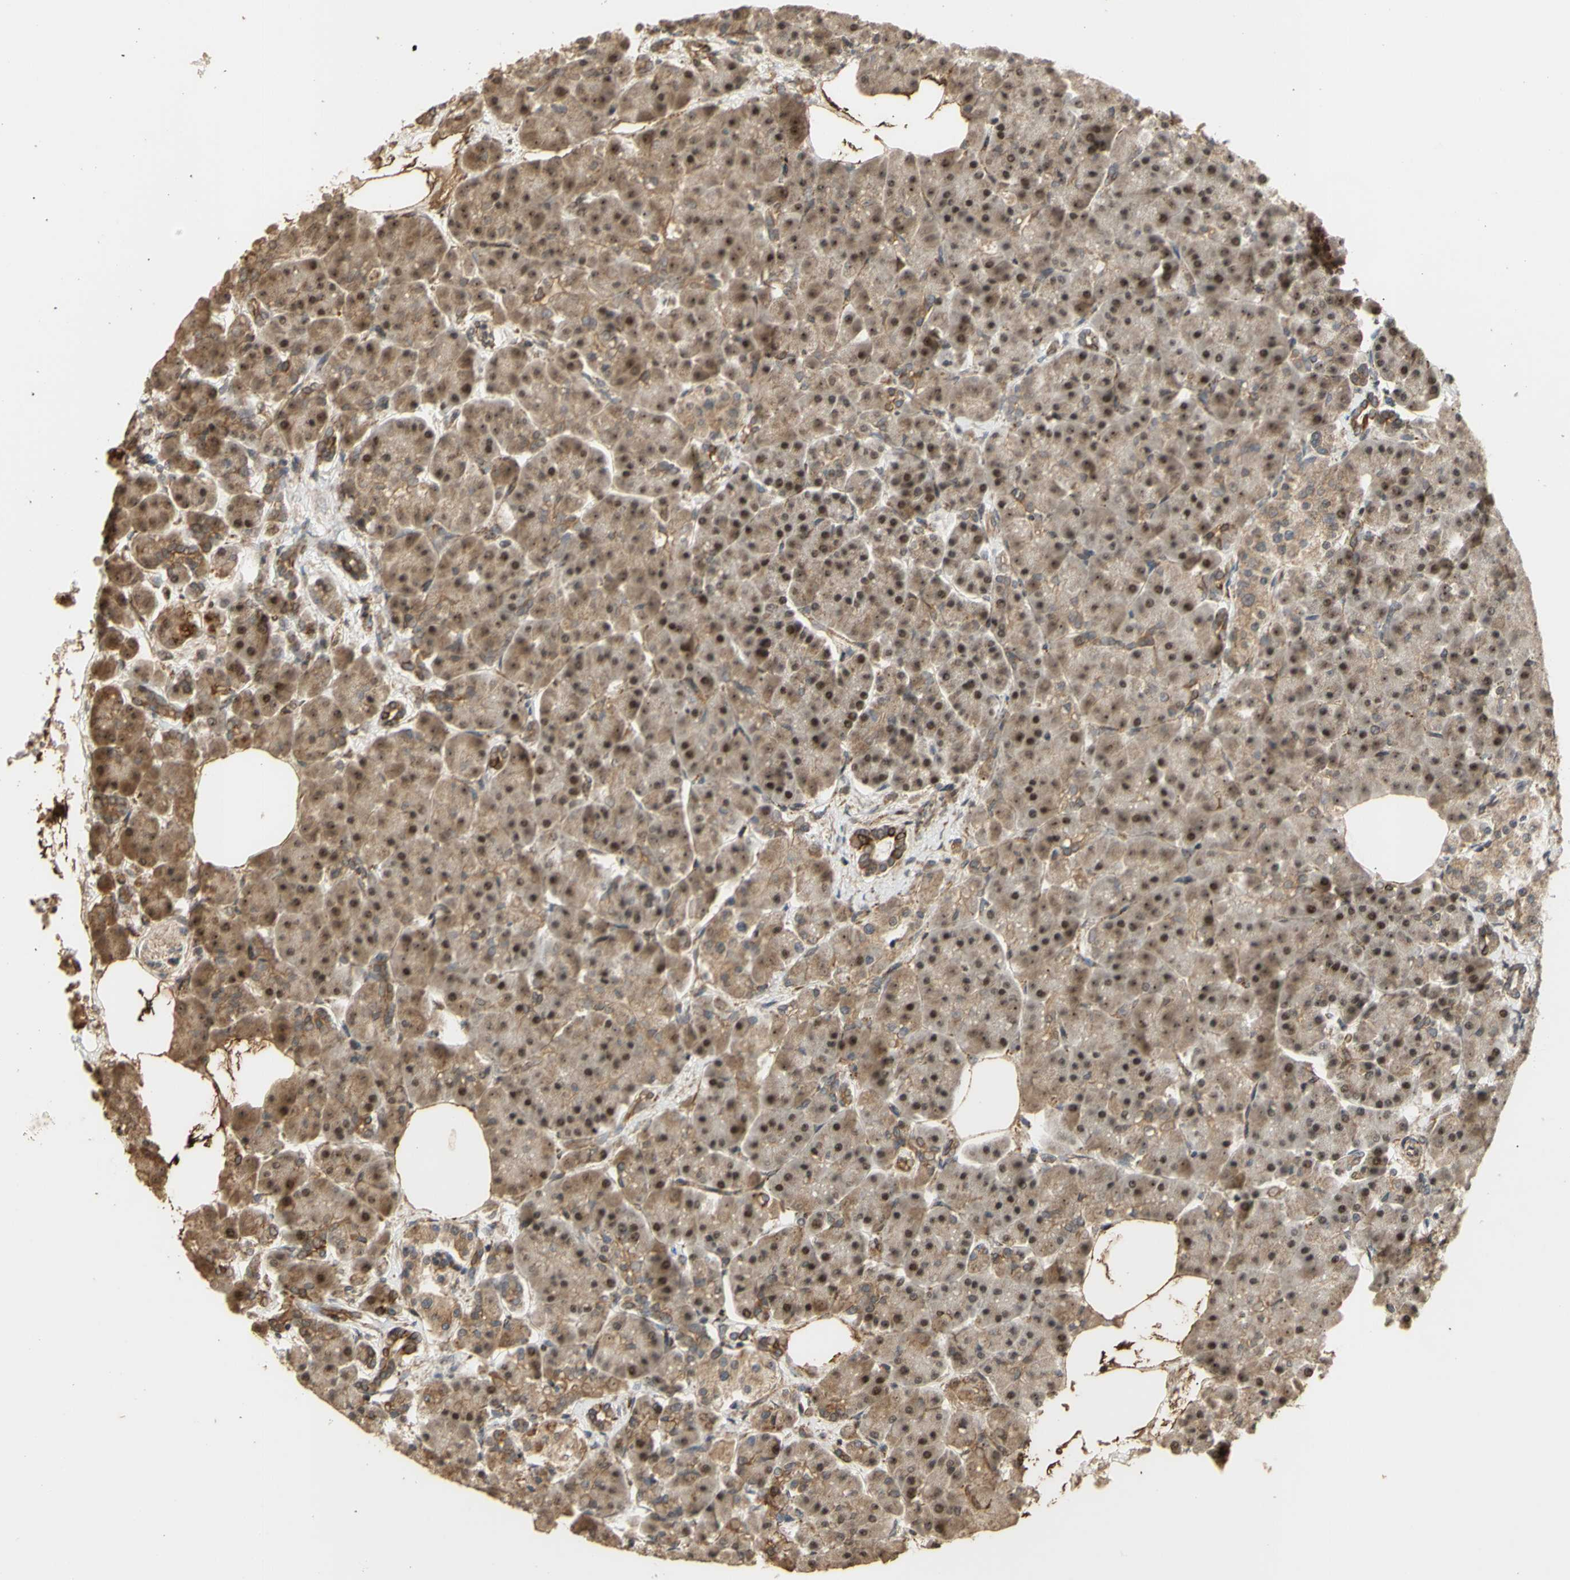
{"staining": {"intensity": "strong", "quantity": ">75%", "location": "cytoplasmic/membranous,nuclear"}, "tissue": "pancreas", "cell_type": "Exocrine glandular cells", "image_type": "normal", "snomed": [{"axis": "morphology", "description": "Normal tissue, NOS"}, {"axis": "topography", "description": "Pancreas"}], "caption": "Immunohistochemistry (DAB (3,3'-diaminobenzidine)) staining of benign pancreas demonstrates strong cytoplasmic/membranous,nuclear protein positivity in approximately >75% of exocrine glandular cells.", "gene": "GTF2E2", "patient": {"sex": "female", "age": 70}}